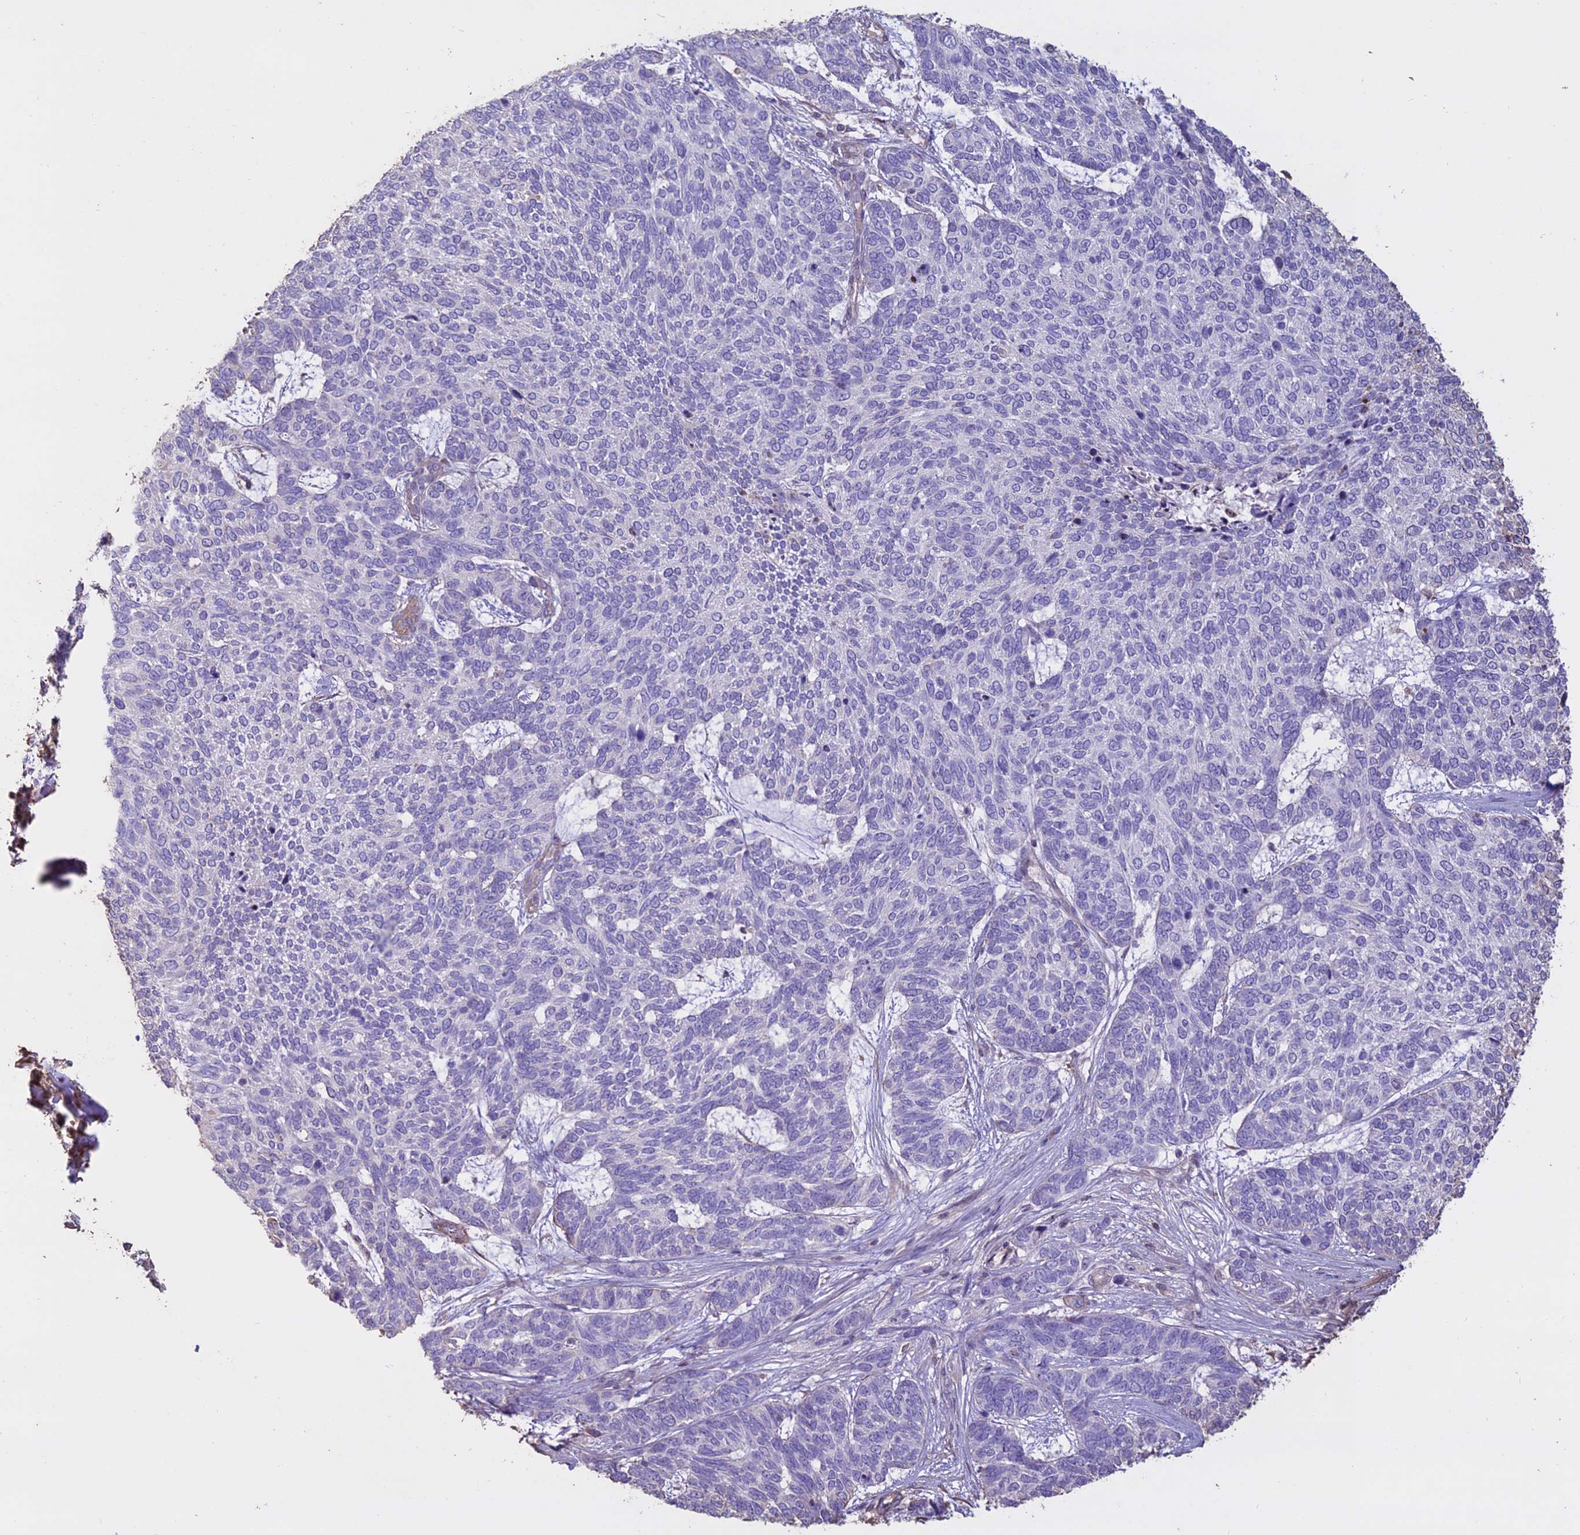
{"staining": {"intensity": "negative", "quantity": "none", "location": "none"}, "tissue": "skin cancer", "cell_type": "Tumor cells", "image_type": "cancer", "snomed": [{"axis": "morphology", "description": "Basal cell carcinoma"}, {"axis": "topography", "description": "Skin"}], "caption": "A photomicrograph of human skin cancer is negative for staining in tumor cells.", "gene": "CCDC148", "patient": {"sex": "female", "age": 65}}